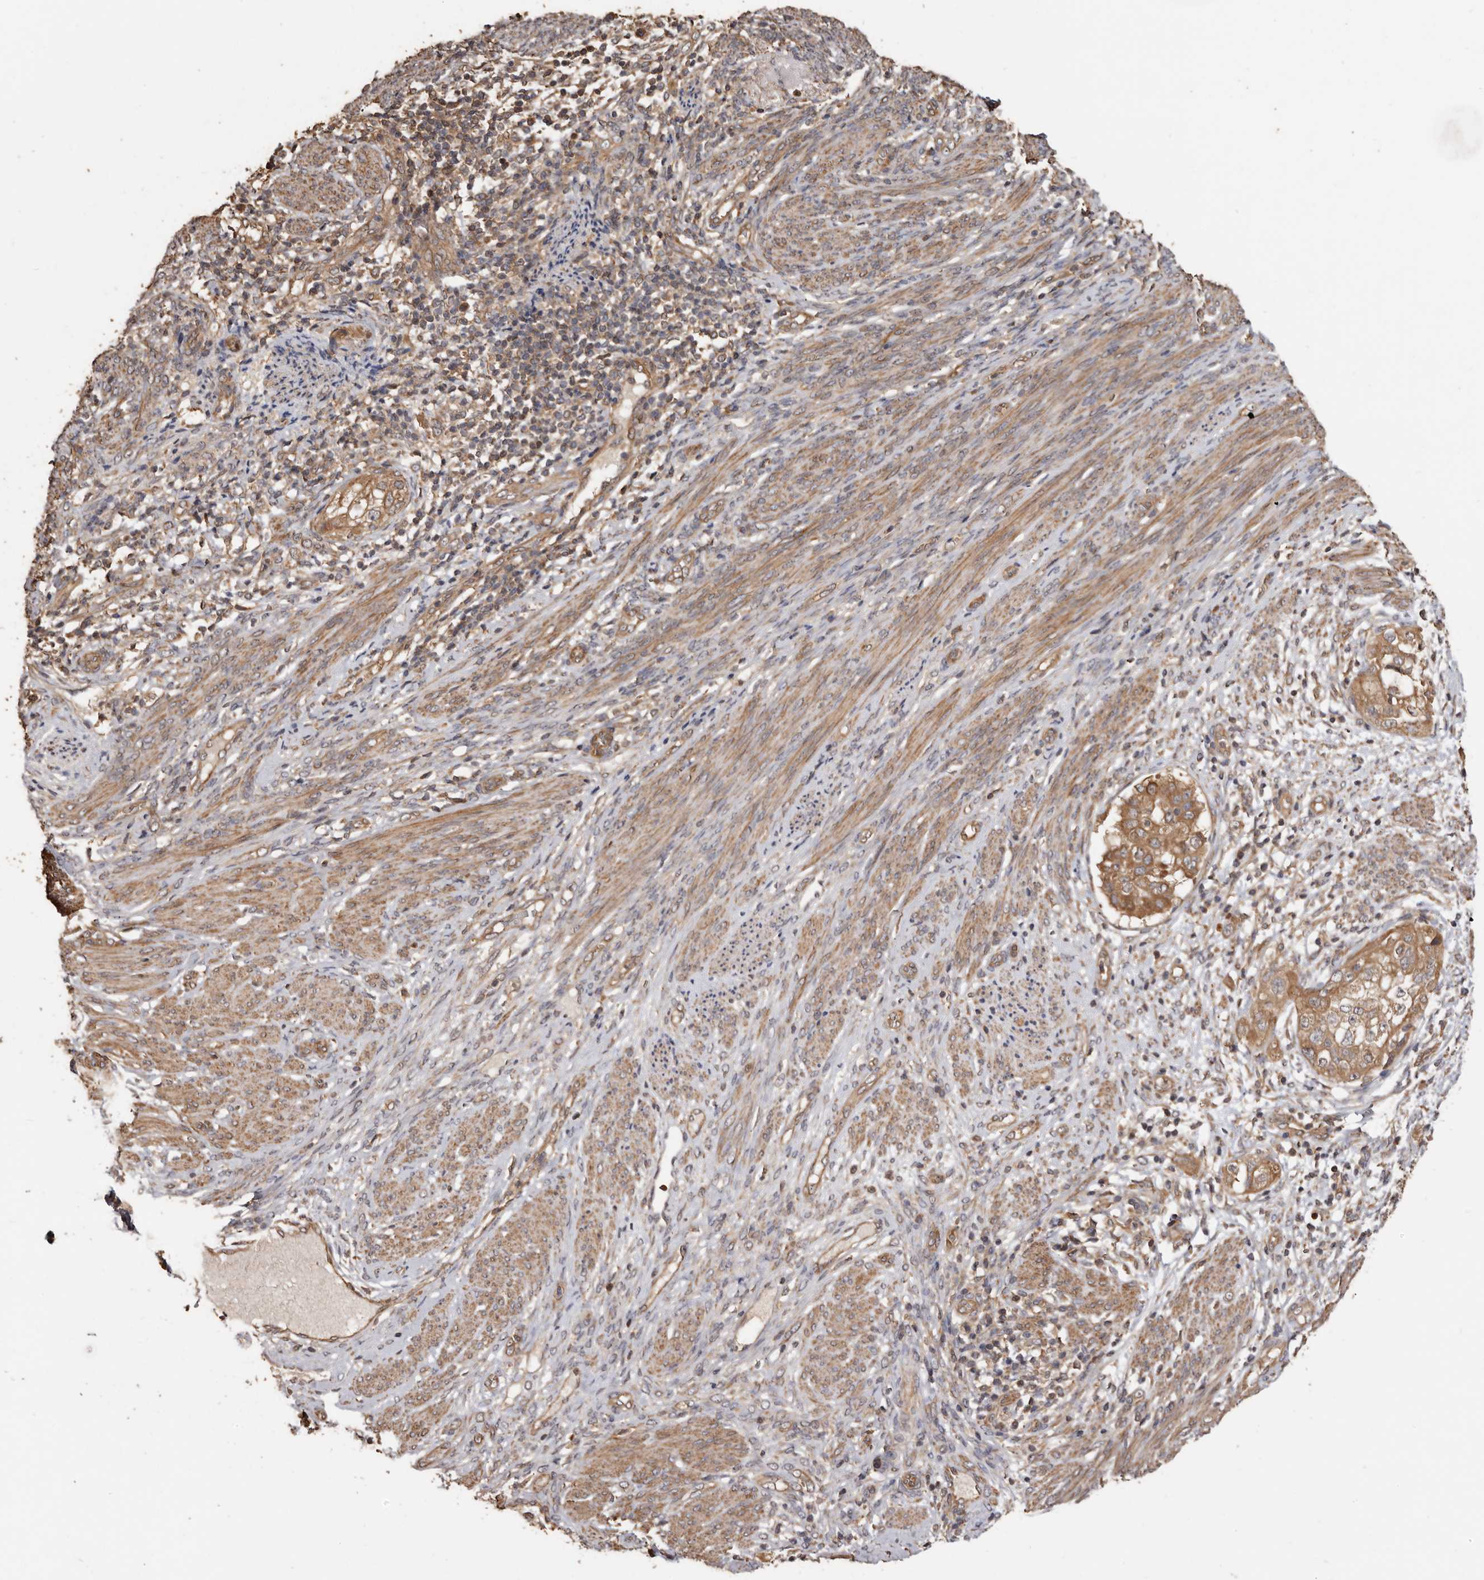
{"staining": {"intensity": "moderate", "quantity": ">75%", "location": "cytoplasmic/membranous"}, "tissue": "endometrial cancer", "cell_type": "Tumor cells", "image_type": "cancer", "snomed": [{"axis": "morphology", "description": "Adenocarcinoma, NOS"}, {"axis": "topography", "description": "Endometrium"}], "caption": "A medium amount of moderate cytoplasmic/membranous expression is present in about >75% of tumor cells in endometrial adenocarcinoma tissue.", "gene": "COQ8B", "patient": {"sex": "female", "age": 85}}